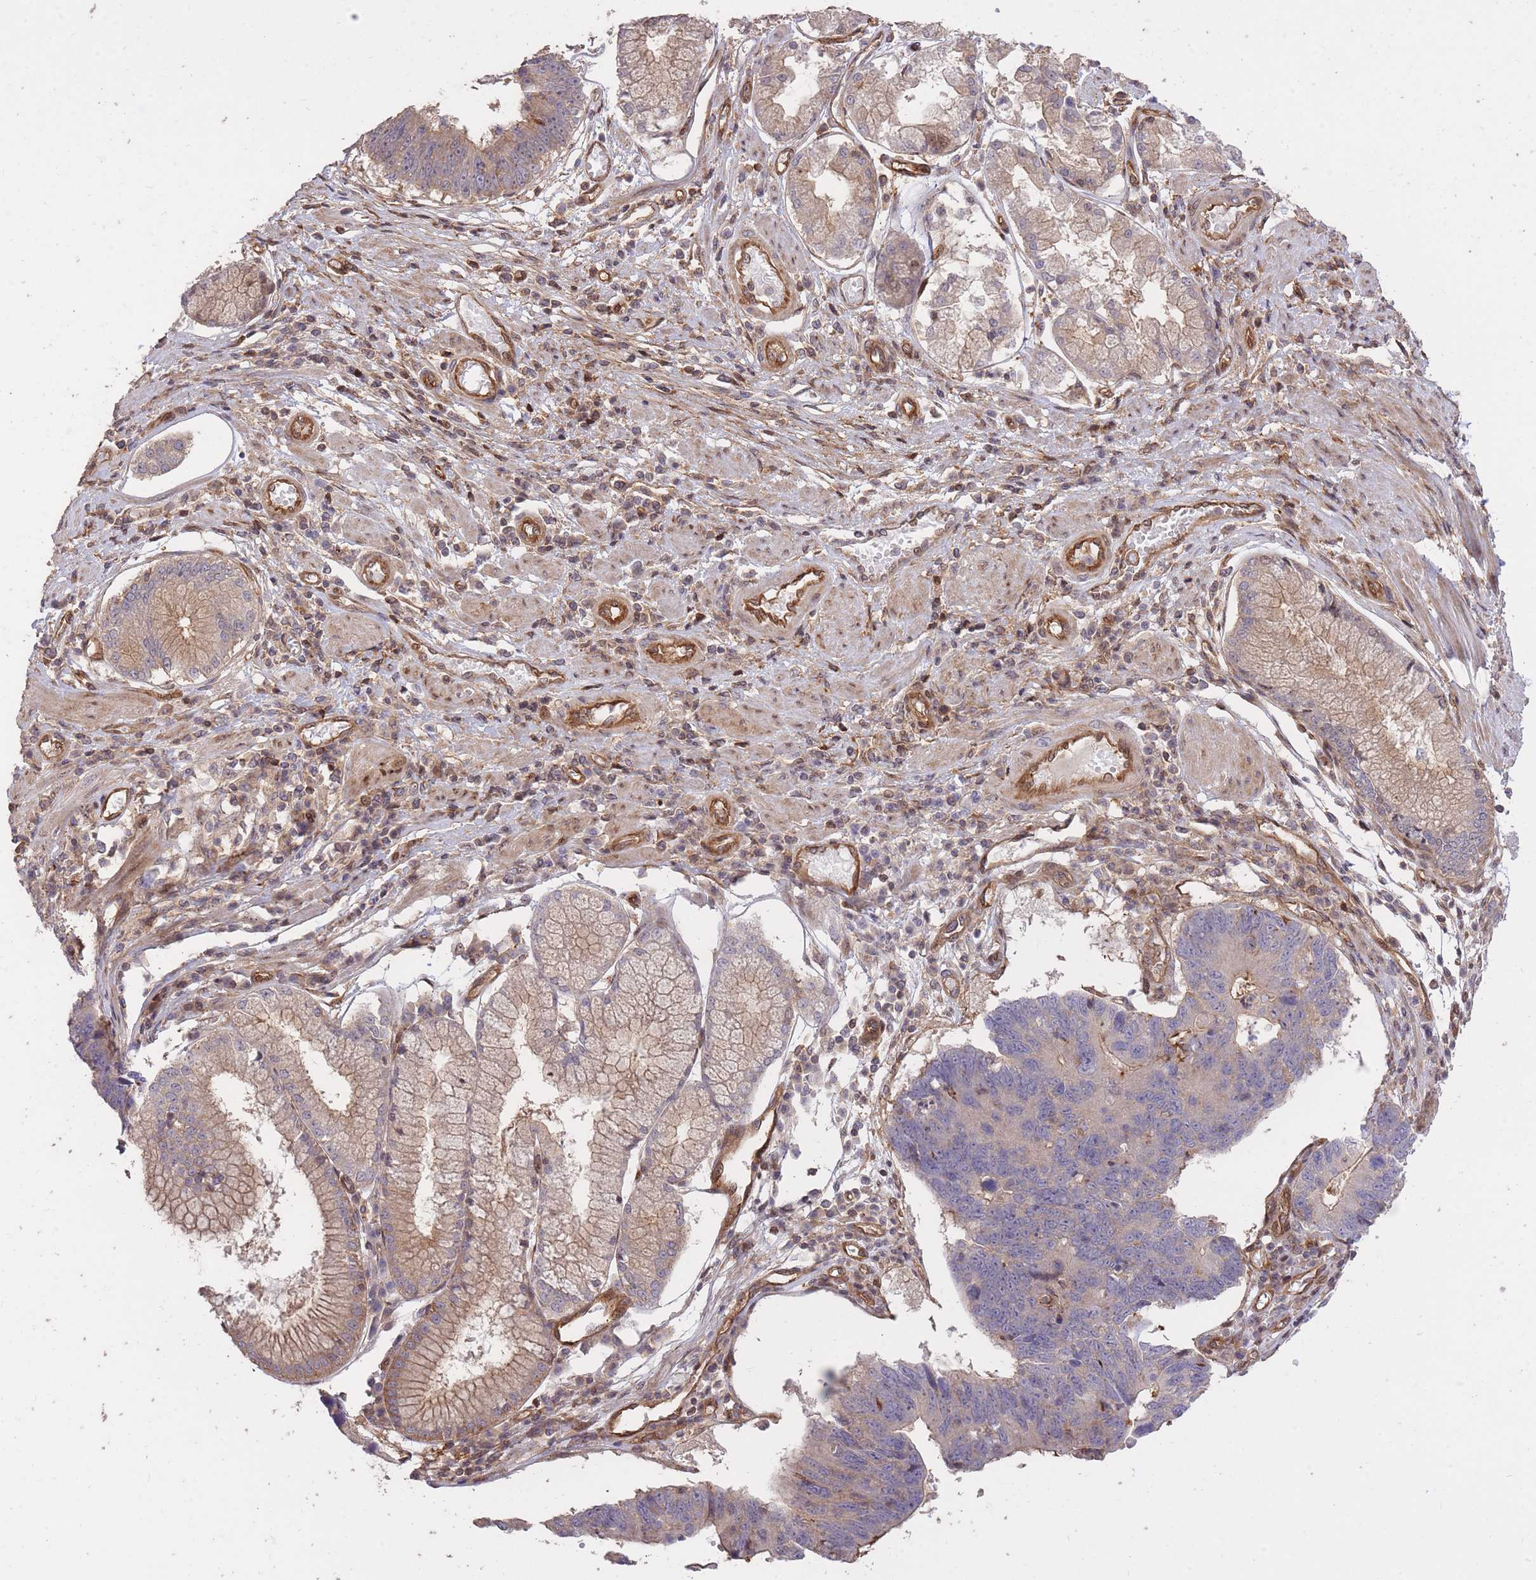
{"staining": {"intensity": "weak", "quantity": "25%-75%", "location": "cytoplasmic/membranous"}, "tissue": "stomach cancer", "cell_type": "Tumor cells", "image_type": "cancer", "snomed": [{"axis": "morphology", "description": "Adenocarcinoma, NOS"}, {"axis": "topography", "description": "Stomach"}], "caption": "The micrograph reveals a brown stain indicating the presence of a protein in the cytoplasmic/membranous of tumor cells in stomach cancer (adenocarcinoma). The protein is shown in brown color, while the nuclei are stained blue.", "gene": "PLD1", "patient": {"sex": "male", "age": 59}}